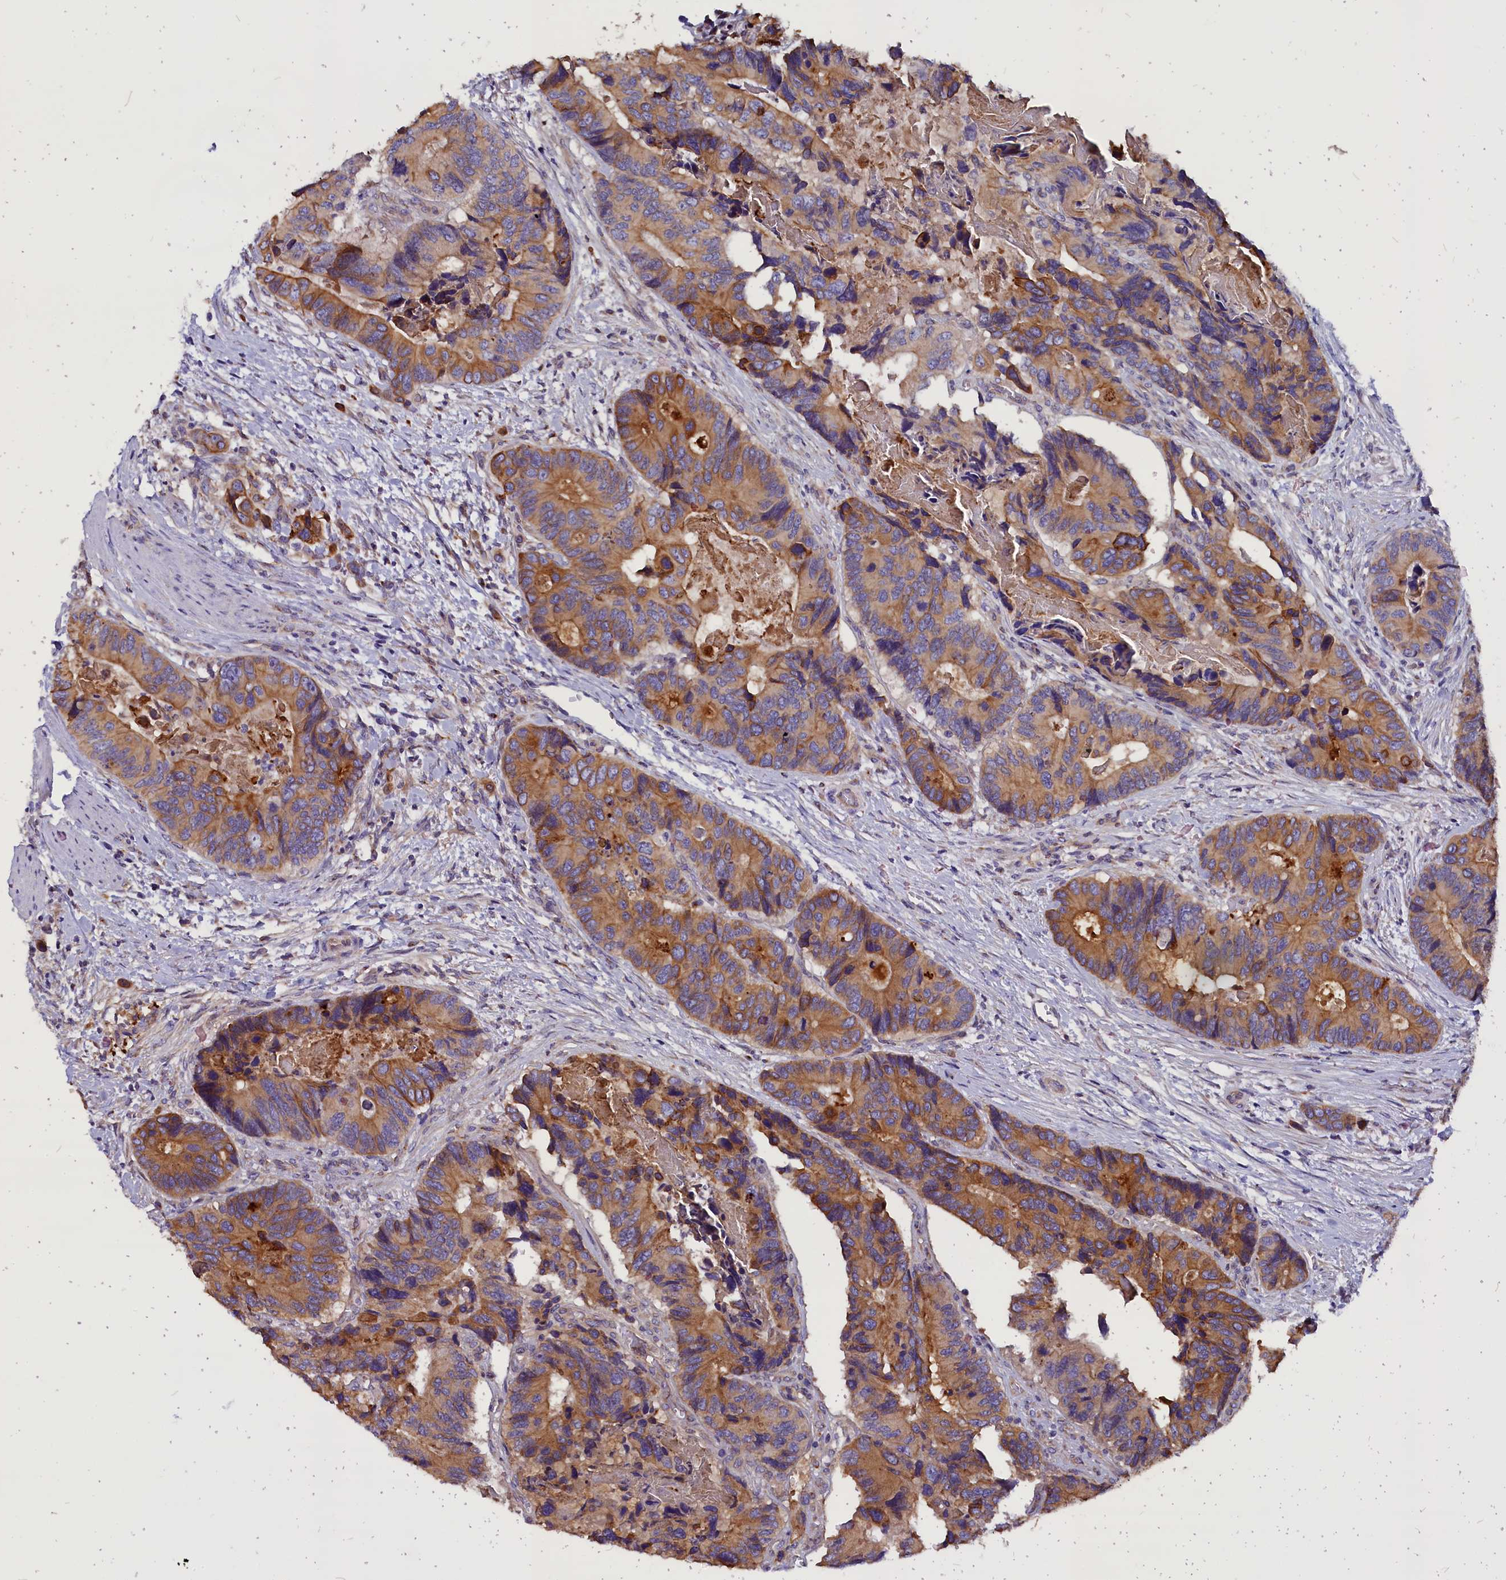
{"staining": {"intensity": "moderate", "quantity": ">75%", "location": "cytoplasmic/membranous"}, "tissue": "colorectal cancer", "cell_type": "Tumor cells", "image_type": "cancer", "snomed": [{"axis": "morphology", "description": "Adenocarcinoma, NOS"}, {"axis": "topography", "description": "Colon"}], "caption": "Protein expression analysis of colorectal cancer (adenocarcinoma) demonstrates moderate cytoplasmic/membranous staining in approximately >75% of tumor cells.", "gene": "CEP170", "patient": {"sex": "male", "age": 84}}